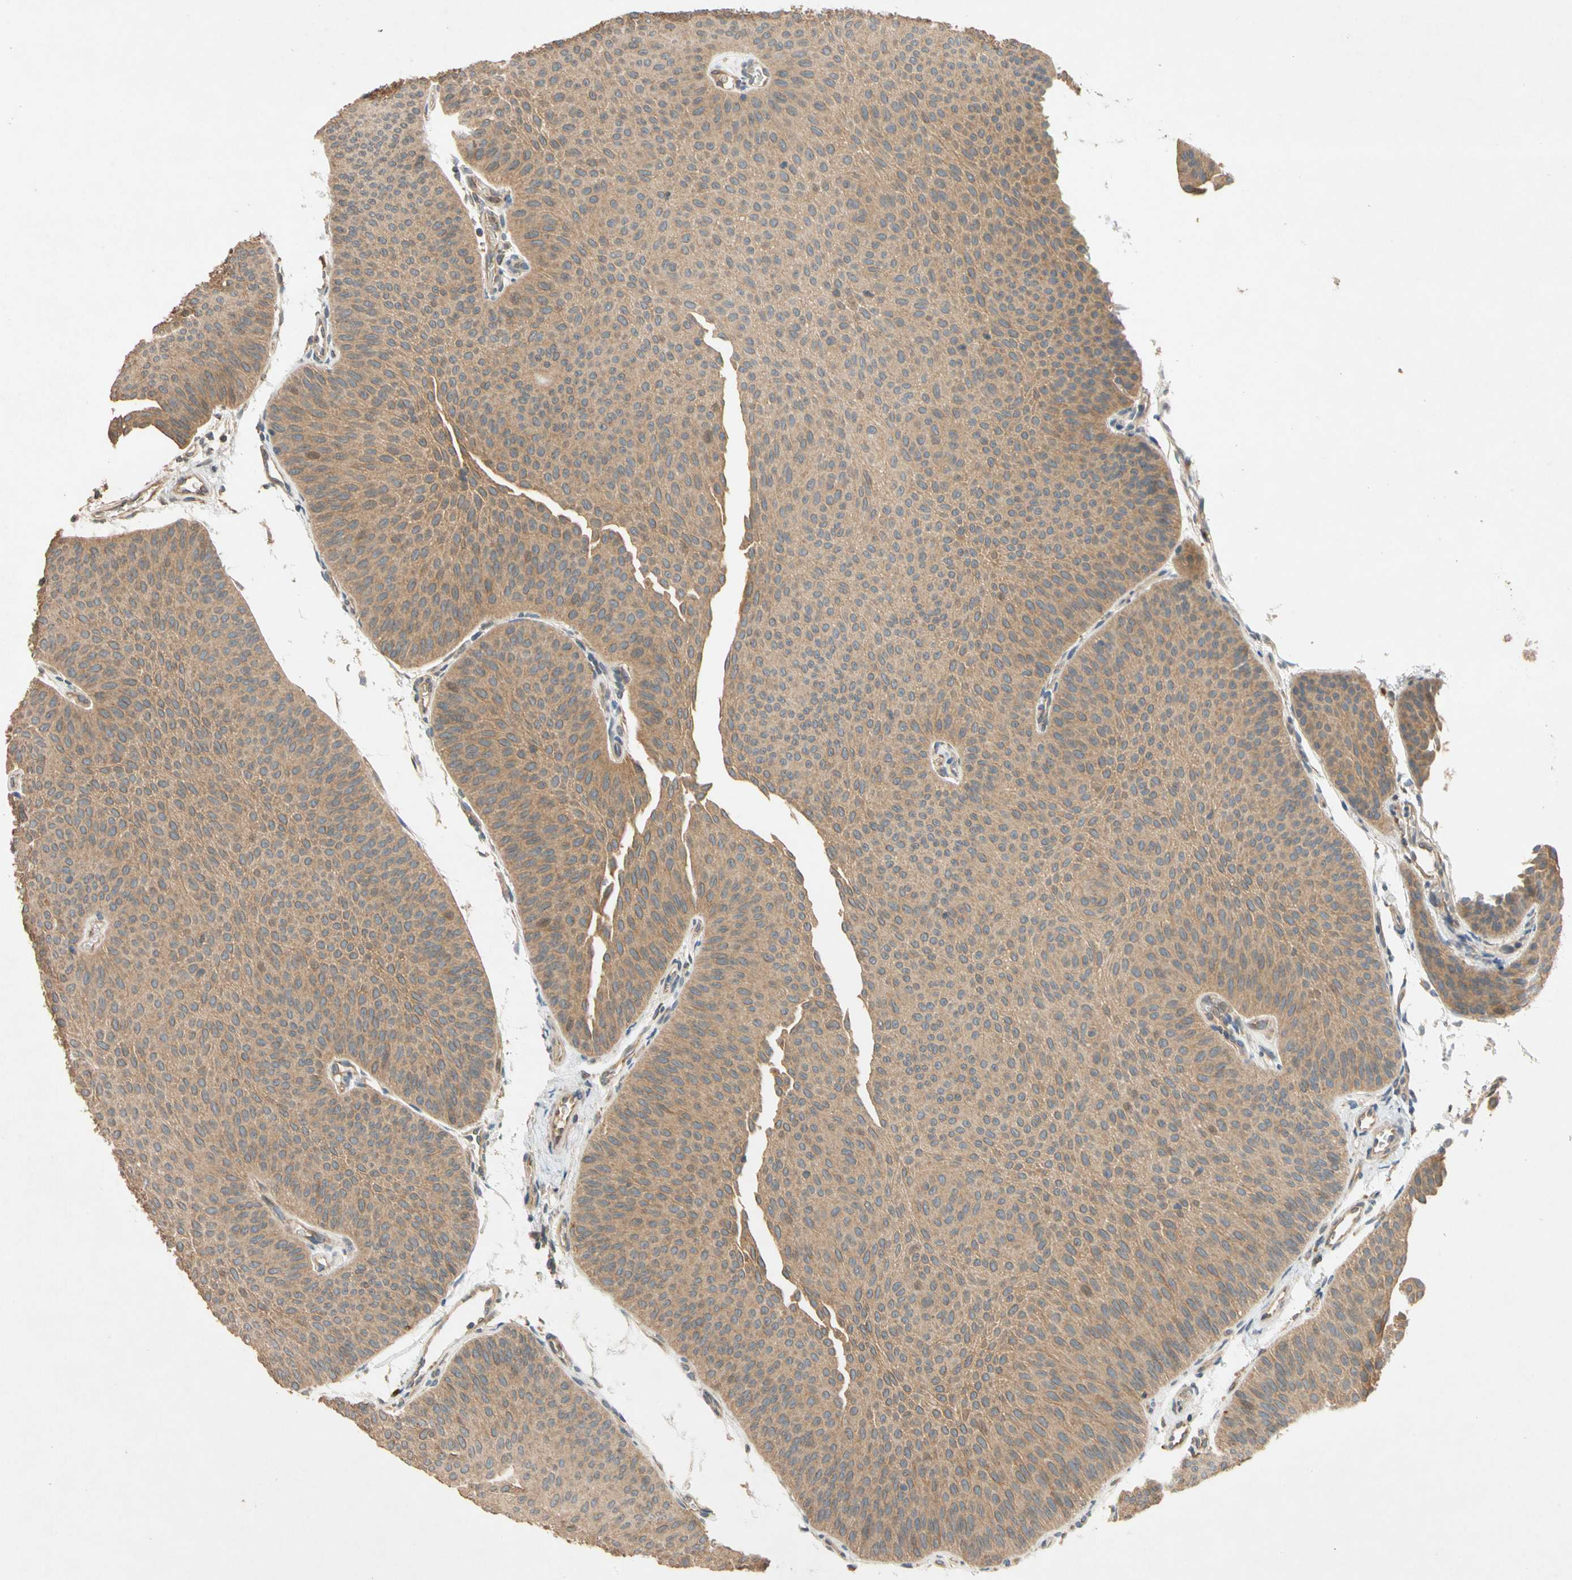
{"staining": {"intensity": "moderate", "quantity": ">75%", "location": "cytoplasmic/membranous"}, "tissue": "urothelial cancer", "cell_type": "Tumor cells", "image_type": "cancer", "snomed": [{"axis": "morphology", "description": "Urothelial carcinoma, Low grade"}, {"axis": "topography", "description": "Urinary bladder"}], "caption": "Human urothelial cancer stained for a protein (brown) displays moderate cytoplasmic/membranous positive positivity in approximately >75% of tumor cells.", "gene": "USP46", "patient": {"sex": "female", "age": 60}}